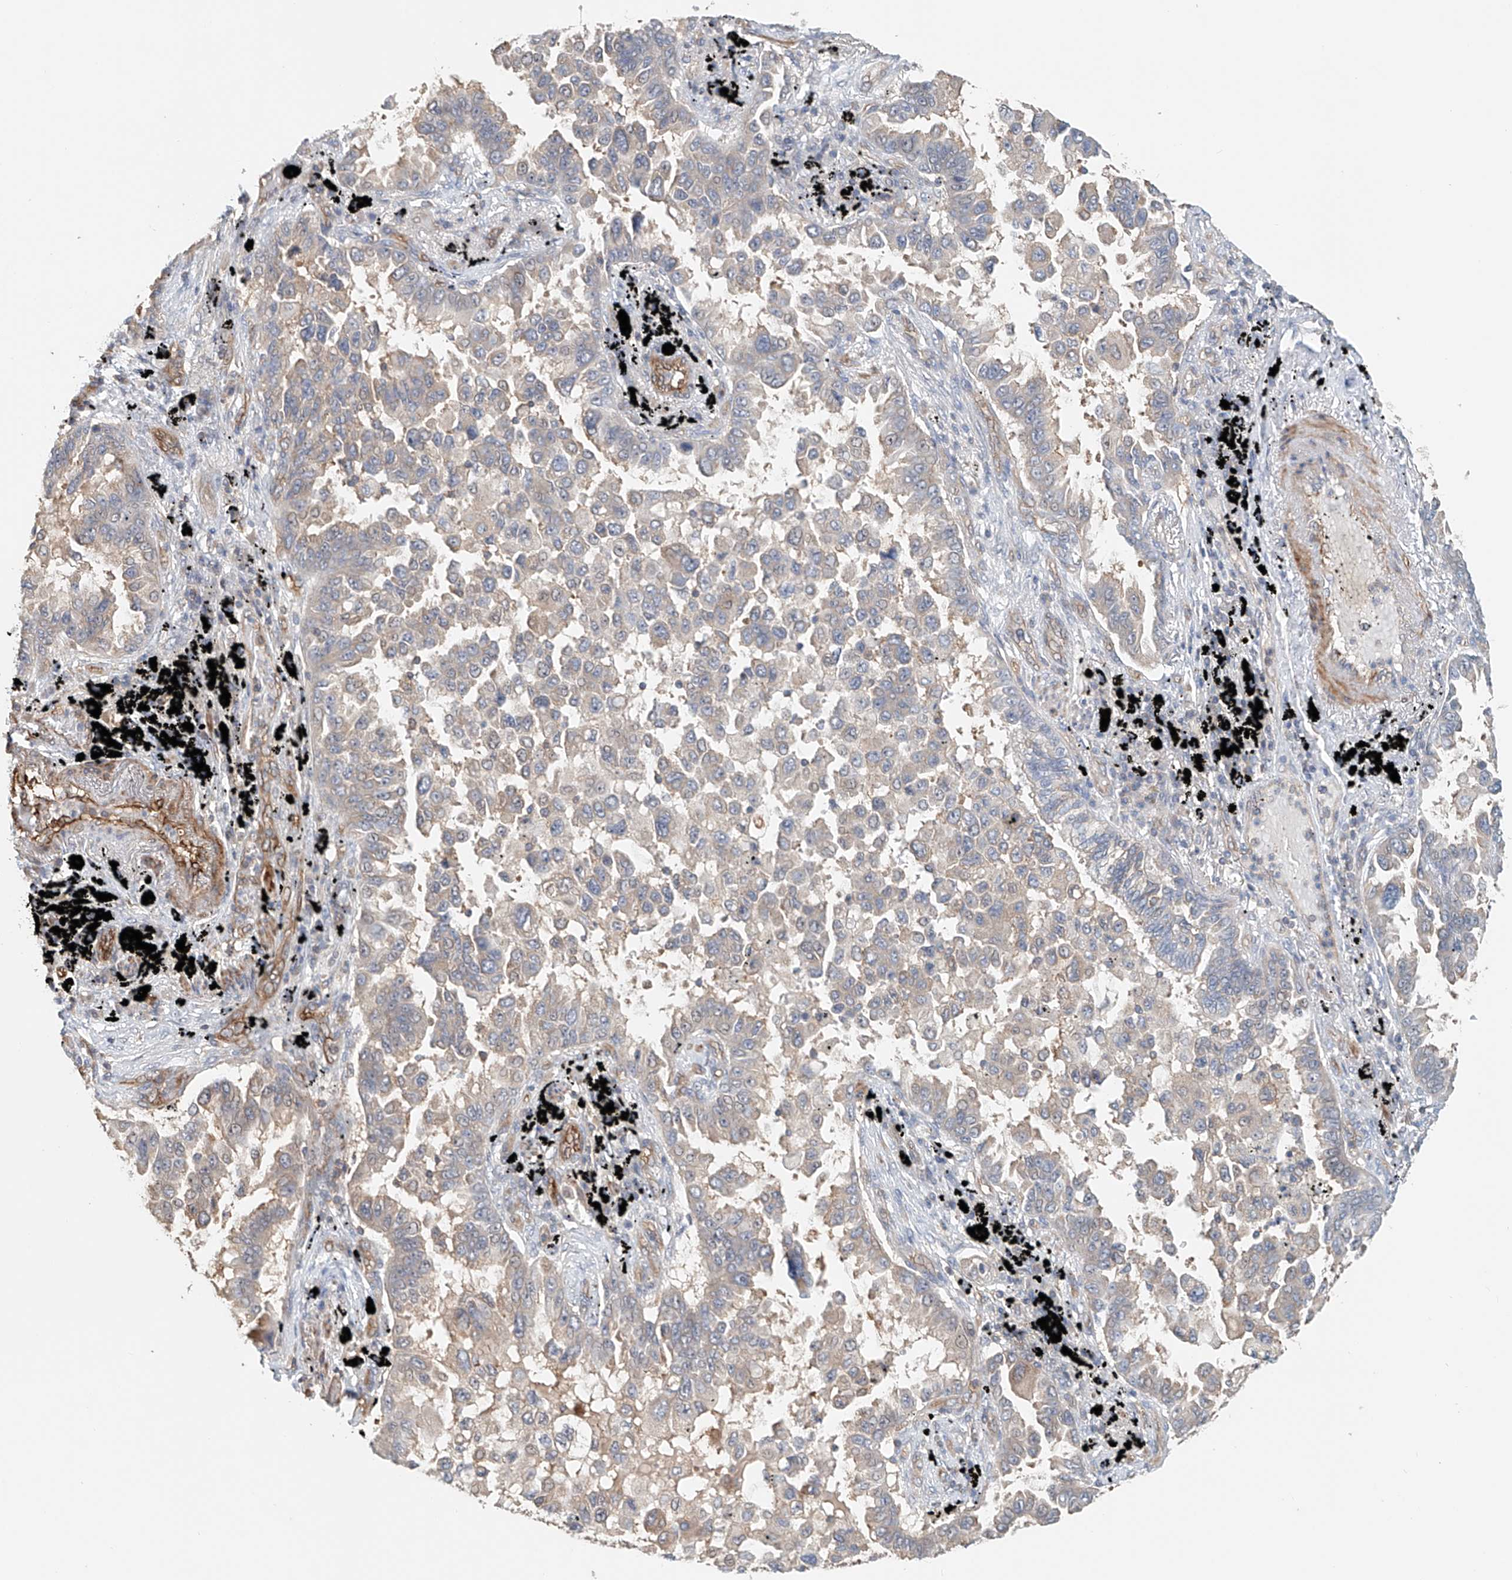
{"staining": {"intensity": "moderate", "quantity": "<25%", "location": "cytoplasmic/membranous"}, "tissue": "lung cancer", "cell_type": "Tumor cells", "image_type": "cancer", "snomed": [{"axis": "morphology", "description": "Adenocarcinoma, NOS"}, {"axis": "topography", "description": "Lung"}], "caption": "IHC staining of lung cancer, which exhibits low levels of moderate cytoplasmic/membranous positivity in about <25% of tumor cells indicating moderate cytoplasmic/membranous protein staining. The staining was performed using DAB (3,3'-diaminobenzidine) (brown) for protein detection and nuclei were counterstained in hematoxylin (blue).", "gene": "FRYL", "patient": {"sex": "female", "age": 67}}